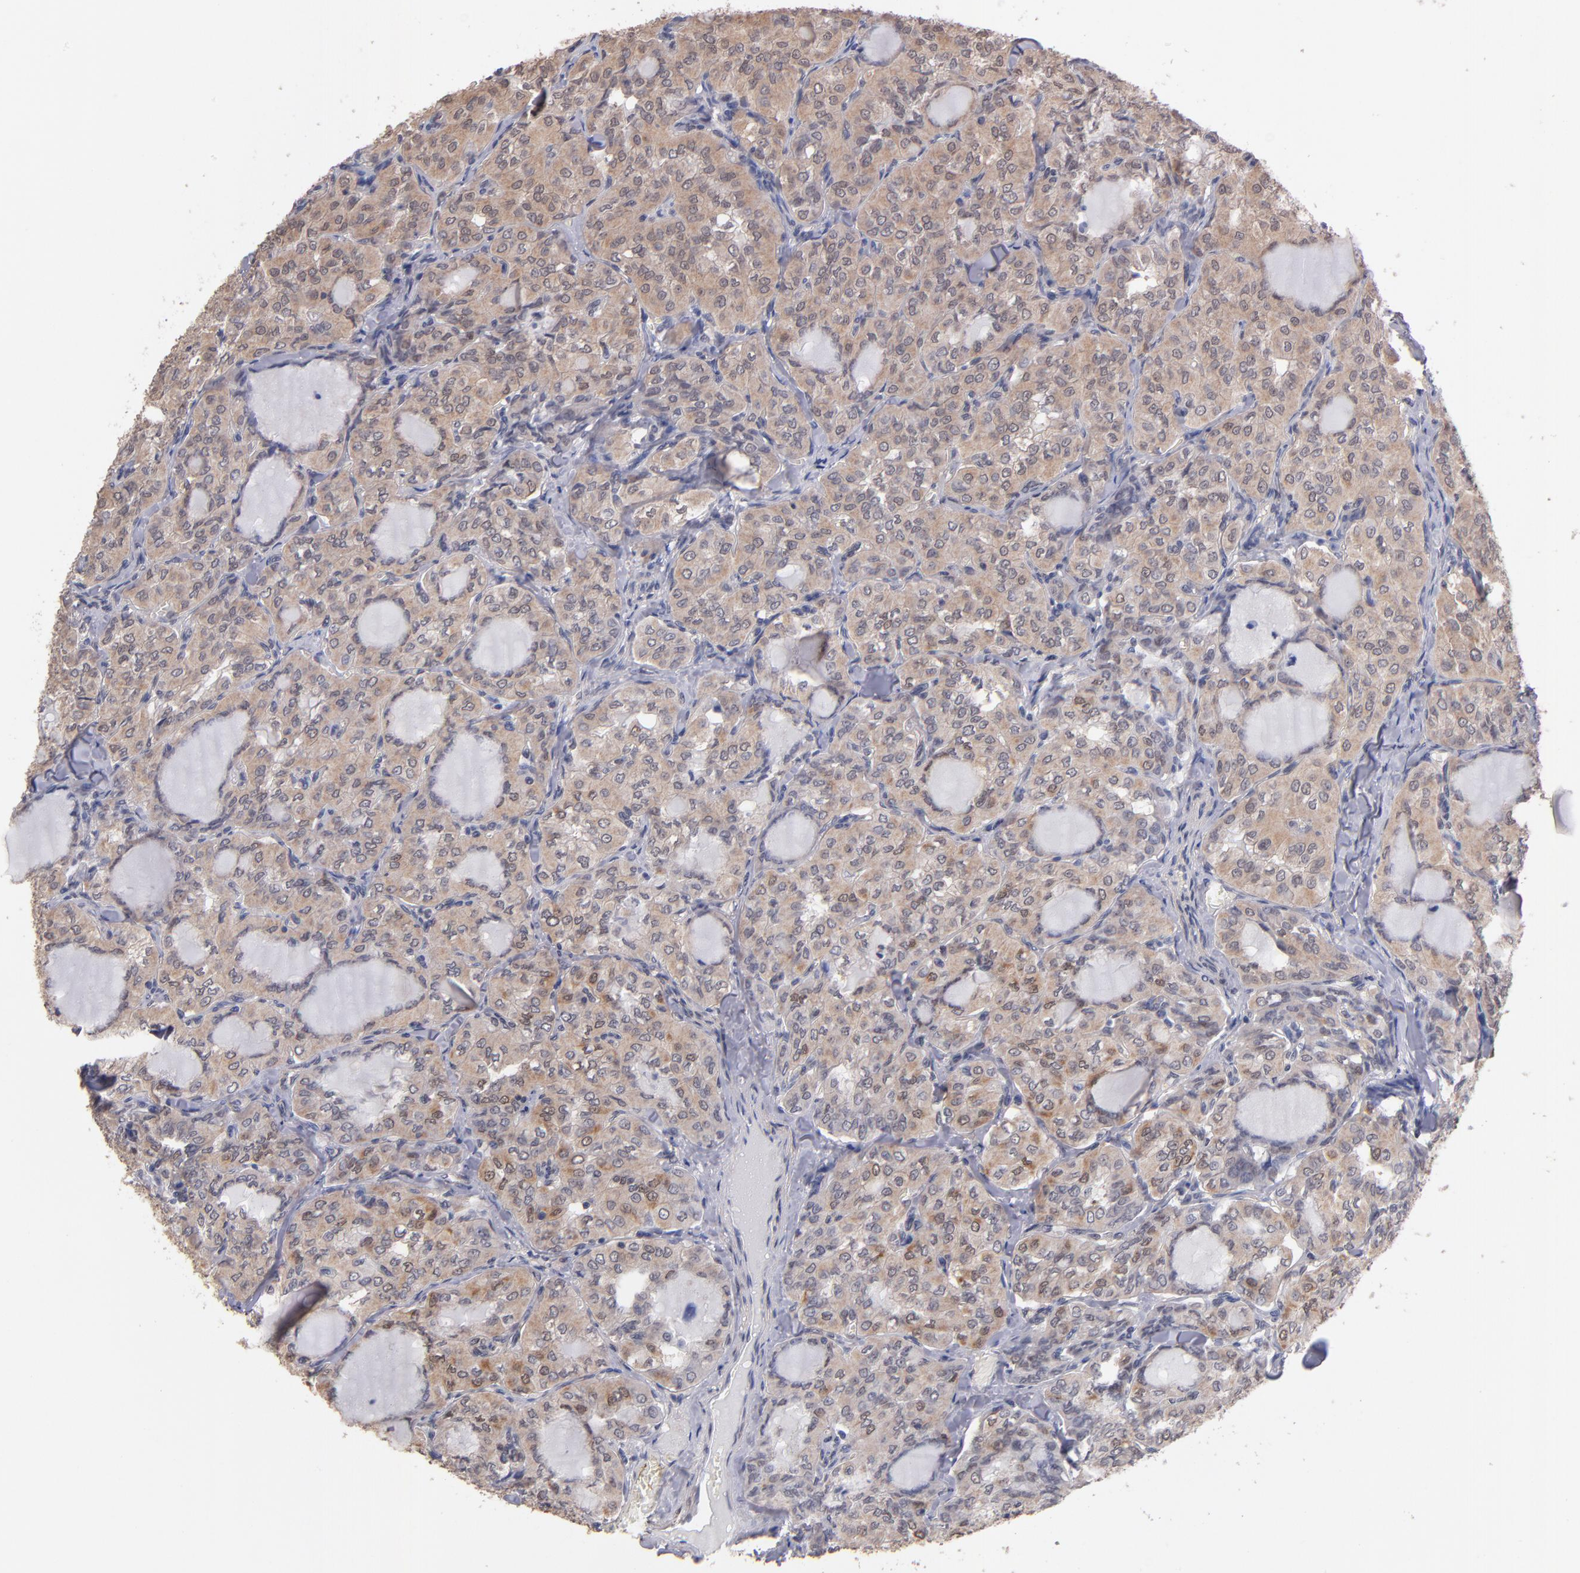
{"staining": {"intensity": "weak", "quantity": "25%-75%", "location": "cytoplasmic/membranous"}, "tissue": "thyroid cancer", "cell_type": "Tumor cells", "image_type": "cancer", "snomed": [{"axis": "morphology", "description": "Papillary adenocarcinoma, NOS"}, {"axis": "topography", "description": "Thyroid gland"}], "caption": "DAB (3,3'-diaminobenzidine) immunohistochemical staining of human thyroid cancer (papillary adenocarcinoma) exhibits weak cytoplasmic/membranous protein expression in about 25%-75% of tumor cells. (DAB = brown stain, brightfield microscopy at high magnification).", "gene": "PSMD10", "patient": {"sex": "male", "age": 20}}